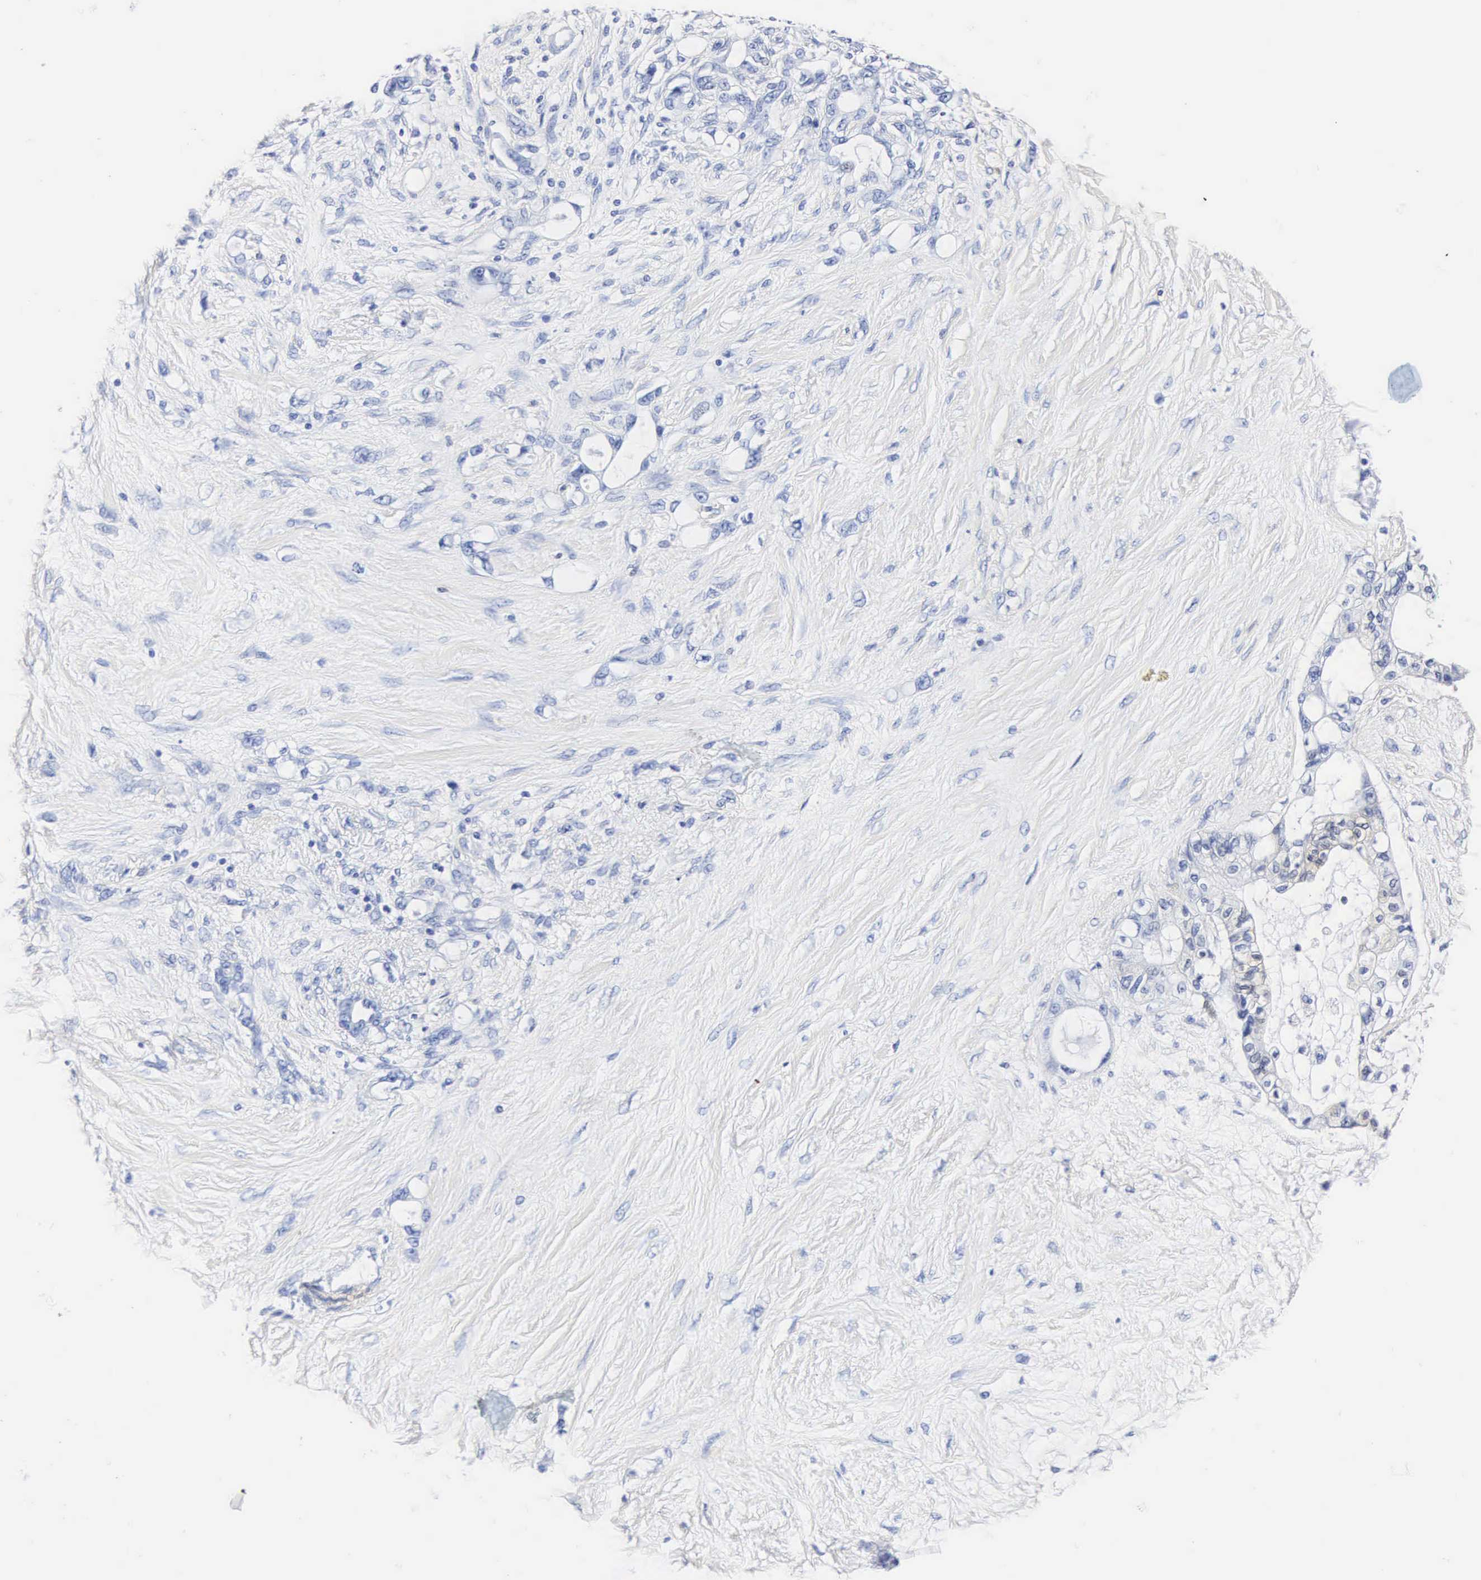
{"staining": {"intensity": "negative", "quantity": "none", "location": "none"}, "tissue": "pancreatic cancer", "cell_type": "Tumor cells", "image_type": "cancer", "snomed": [{"axis": "morphology", "description": "Adenocarcinoma, NOS"}, {"axis": "topography", "description": "Pancreas"}], "caption": "Immunohistochemistry (IHC) image of neoplastic tissue: adenocarcinoma (pancreatic) stained with DAB reveals no significant protein expression in tumor cells.", "gene": "ENO2", "patient": {"sex": "female", "age": 70}}